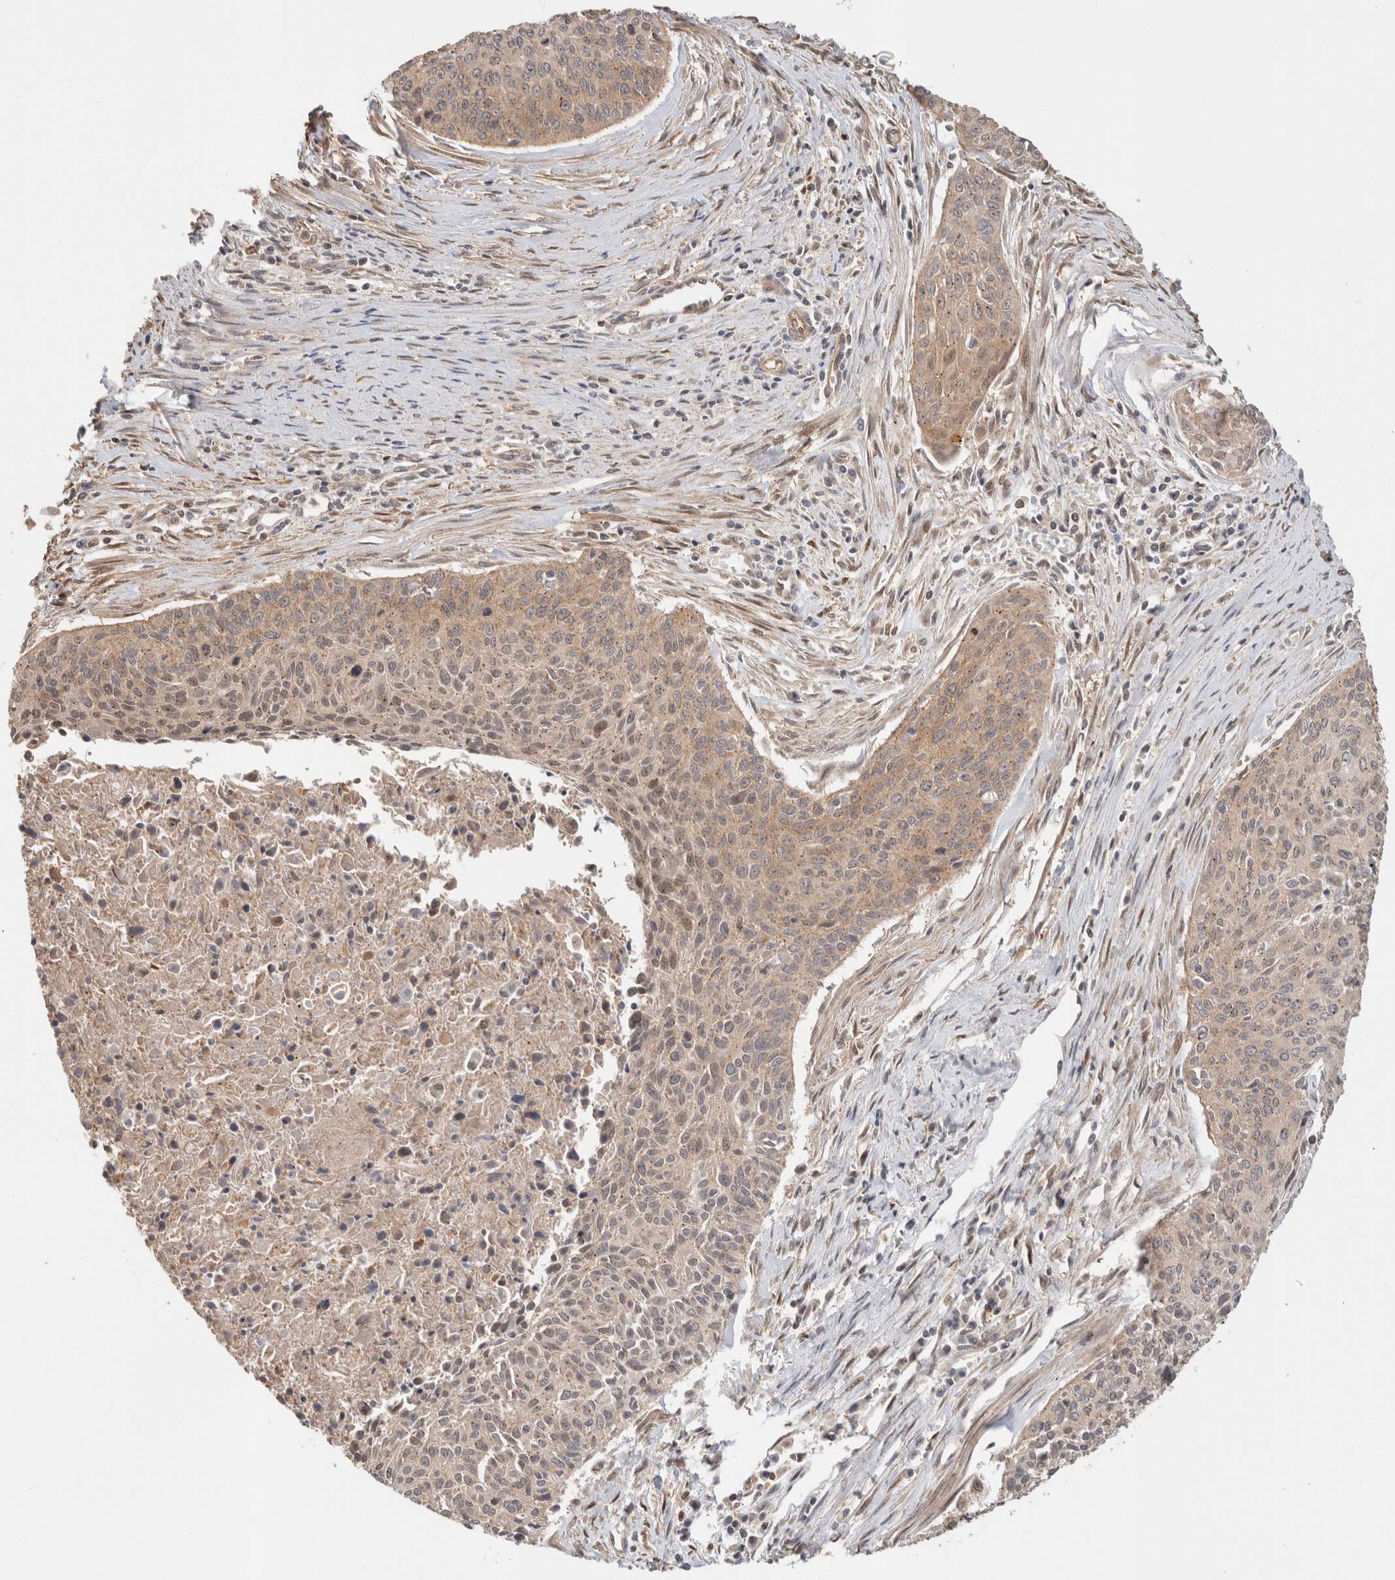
{"staining": {"intensity": "weak", "quantity": ">75%", "location": "cytoplasmic/membranous"}, "tissue": "cervical cancer", "cell_type": "Tumor cells", "image_type": "cancer", "snomed": [{"axis": "morphology", "description": "Squamous cell carcinoma, NOS"}, {"axis": "topography", "description": "Cervix"}], "caption": "Protein staining of squamous cell carcinoma (cervical) tissue exhibits weak cytoplasmic/membranous positivity in about >75% of tumor cells.", "gene": "OTUD6B", "patient": {"sex": "female", "age": 55}}